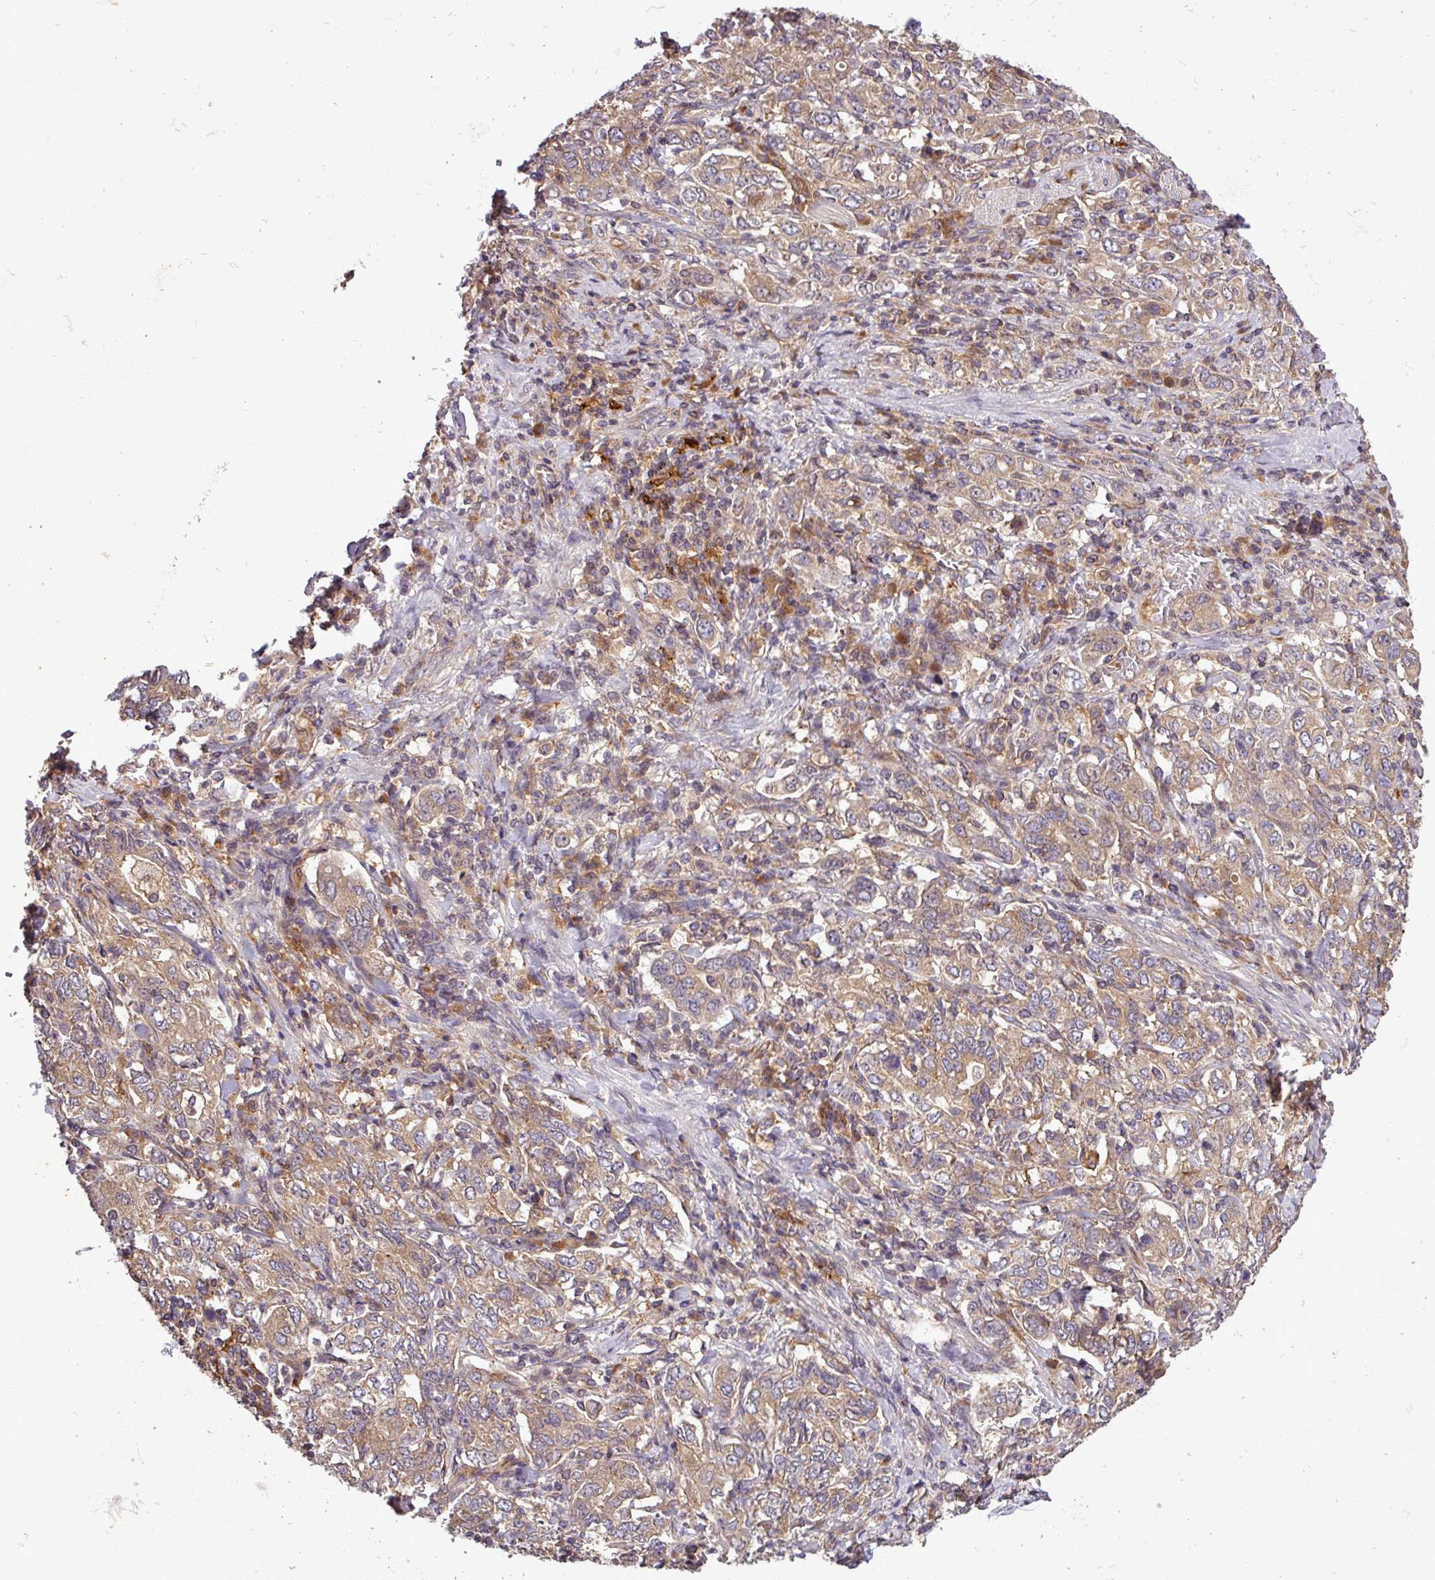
{"staining": {"intensity": "moderate", "quantity": ">75%", "location": "cytoplasmic/membranous"}, "tissue": "stomach cancer", "cell_type": "Tumor cells", "image_type": "cancer", "snomed": [{"axis": "morphology", "description": "Adenocarcinoma, NOS"}, {"axis": "topography", "description": "Stomach, upper"}, {"axis": "topography", "description": "Stomach"}], "caption": "Immunohistochemical staining of human stomach cancer (adenocarcinoma) displays medium levels of moderate cytoplasmic/membranous positivity in approximately >75% of tumor cells.", "gene": "SIRPB2", "patient": {"sex": "male", "age": 62}}